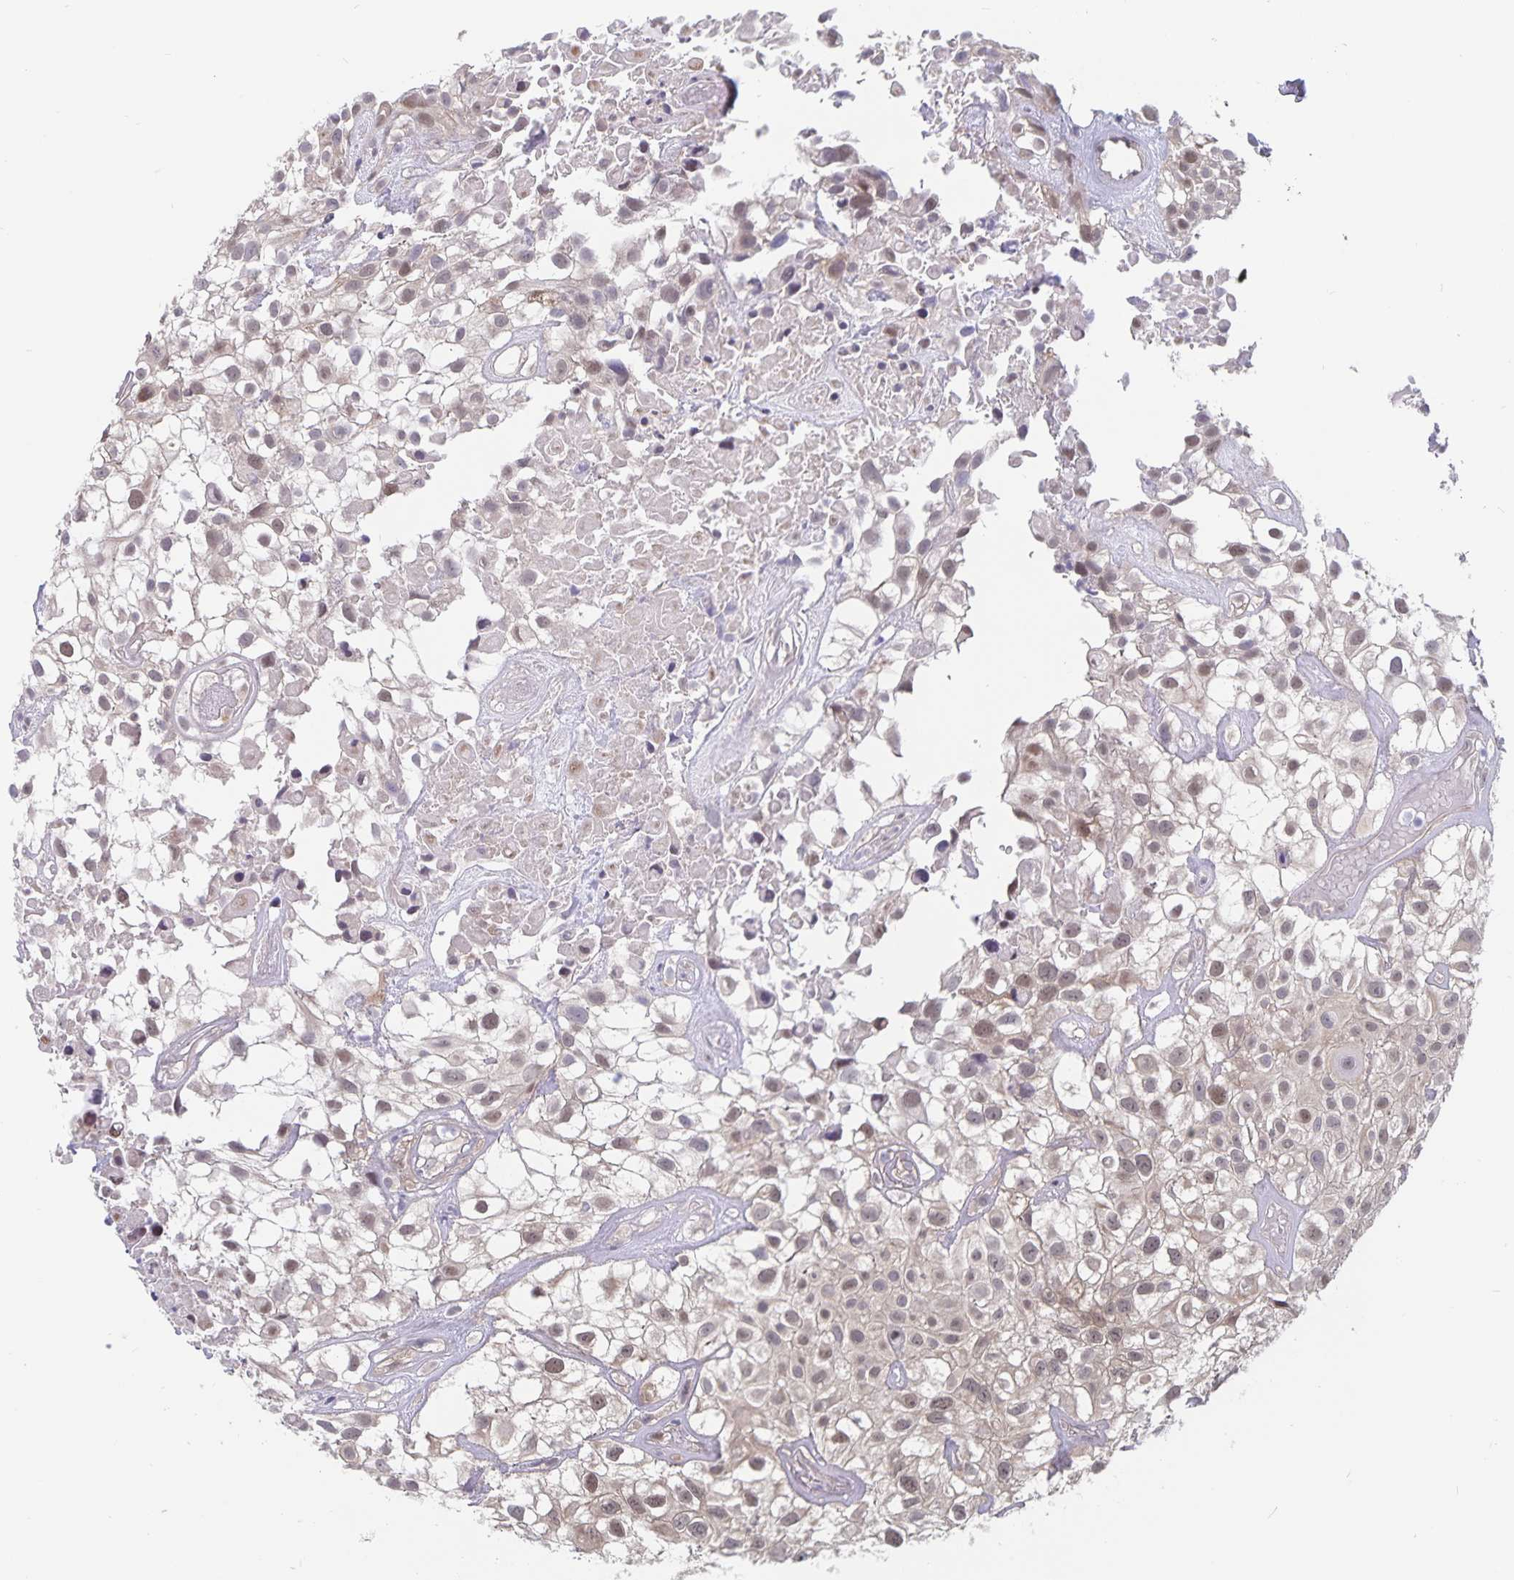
{"staining": {"intensity": "weak", "quantity": "<25%", "location": "cytoplasmic/membranous,nuclear"}, "tissue": "urothelial cancer", "cell_type": "Tumor cells", "image_type": "cancer", "snomed": [{"axis": "morphology", "description": "Urothelial carcinoma, High grade"}, {"axis": "topography", "description": "Urinary bladder"}], "caption": "Immunohistochemistry (IHC) image of human high-grade urothelial carcinoma stained for a protein (brown), which shows no staining in tumor cells.", "gene": "BAG6", "patient": {"sex": "male", "age": 56}}